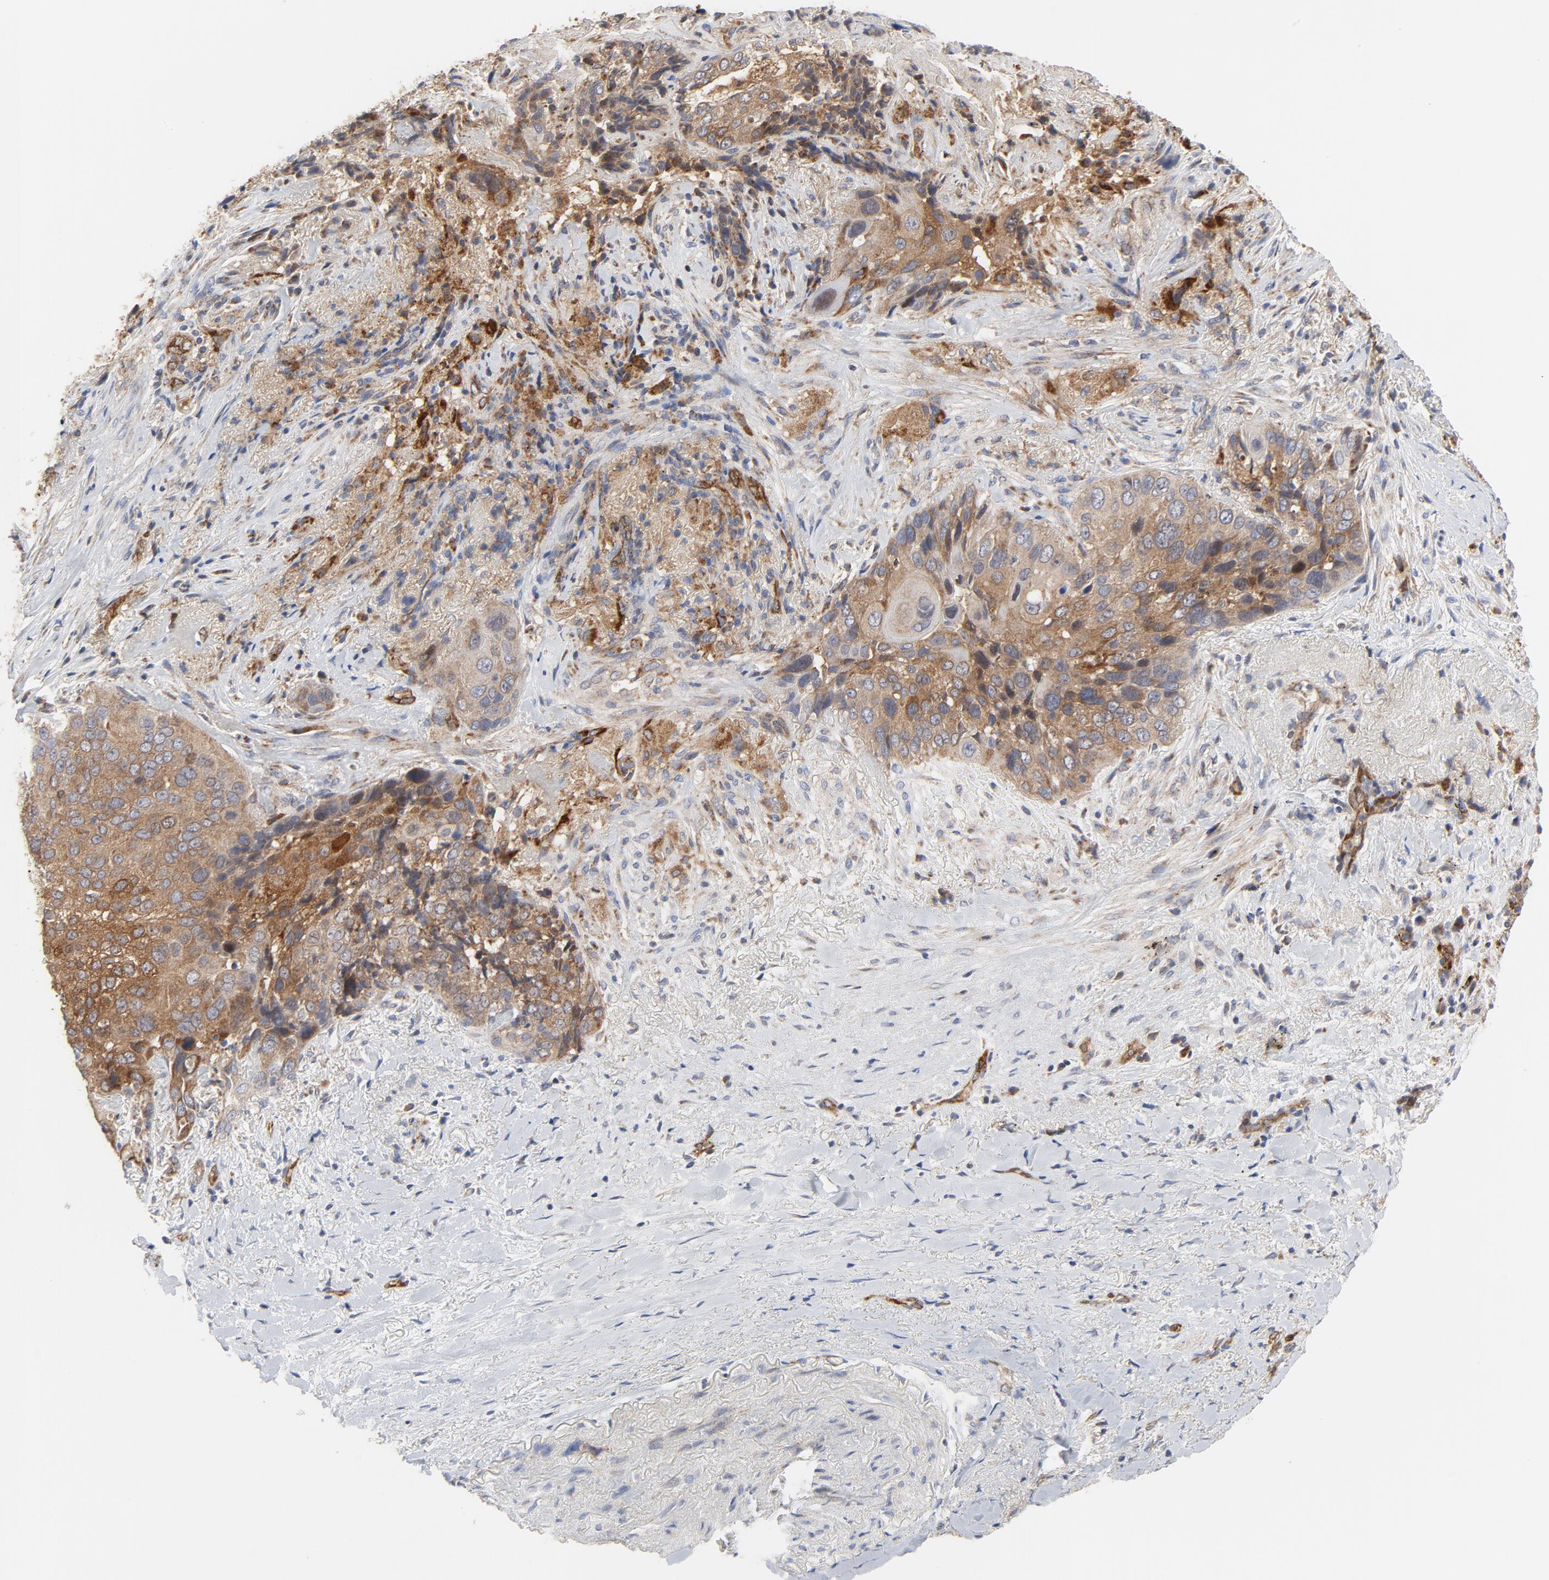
{"staining": {"intensity": "moderate", "quantity": ">75%", "location": "cytoplasmic/membranous"}, "tissue": "lung cancer", "cell_type": "Tumor cells", "image_type": "cancer", "snomed": [{"axis": "morphology", "description": "Squamous cell carcinoma, NOS"}, {"axis": "topography", "description": "Lung"}], "caption": "Immunohistochemical staining of squamous cell carcinoma (lung) demonstrates moderate cytoplasmic/membranous protein positivity in about >75% of tumor cells.", "gene": "RAPGEF4", "patient": {"sex": "male", "age": 54}}